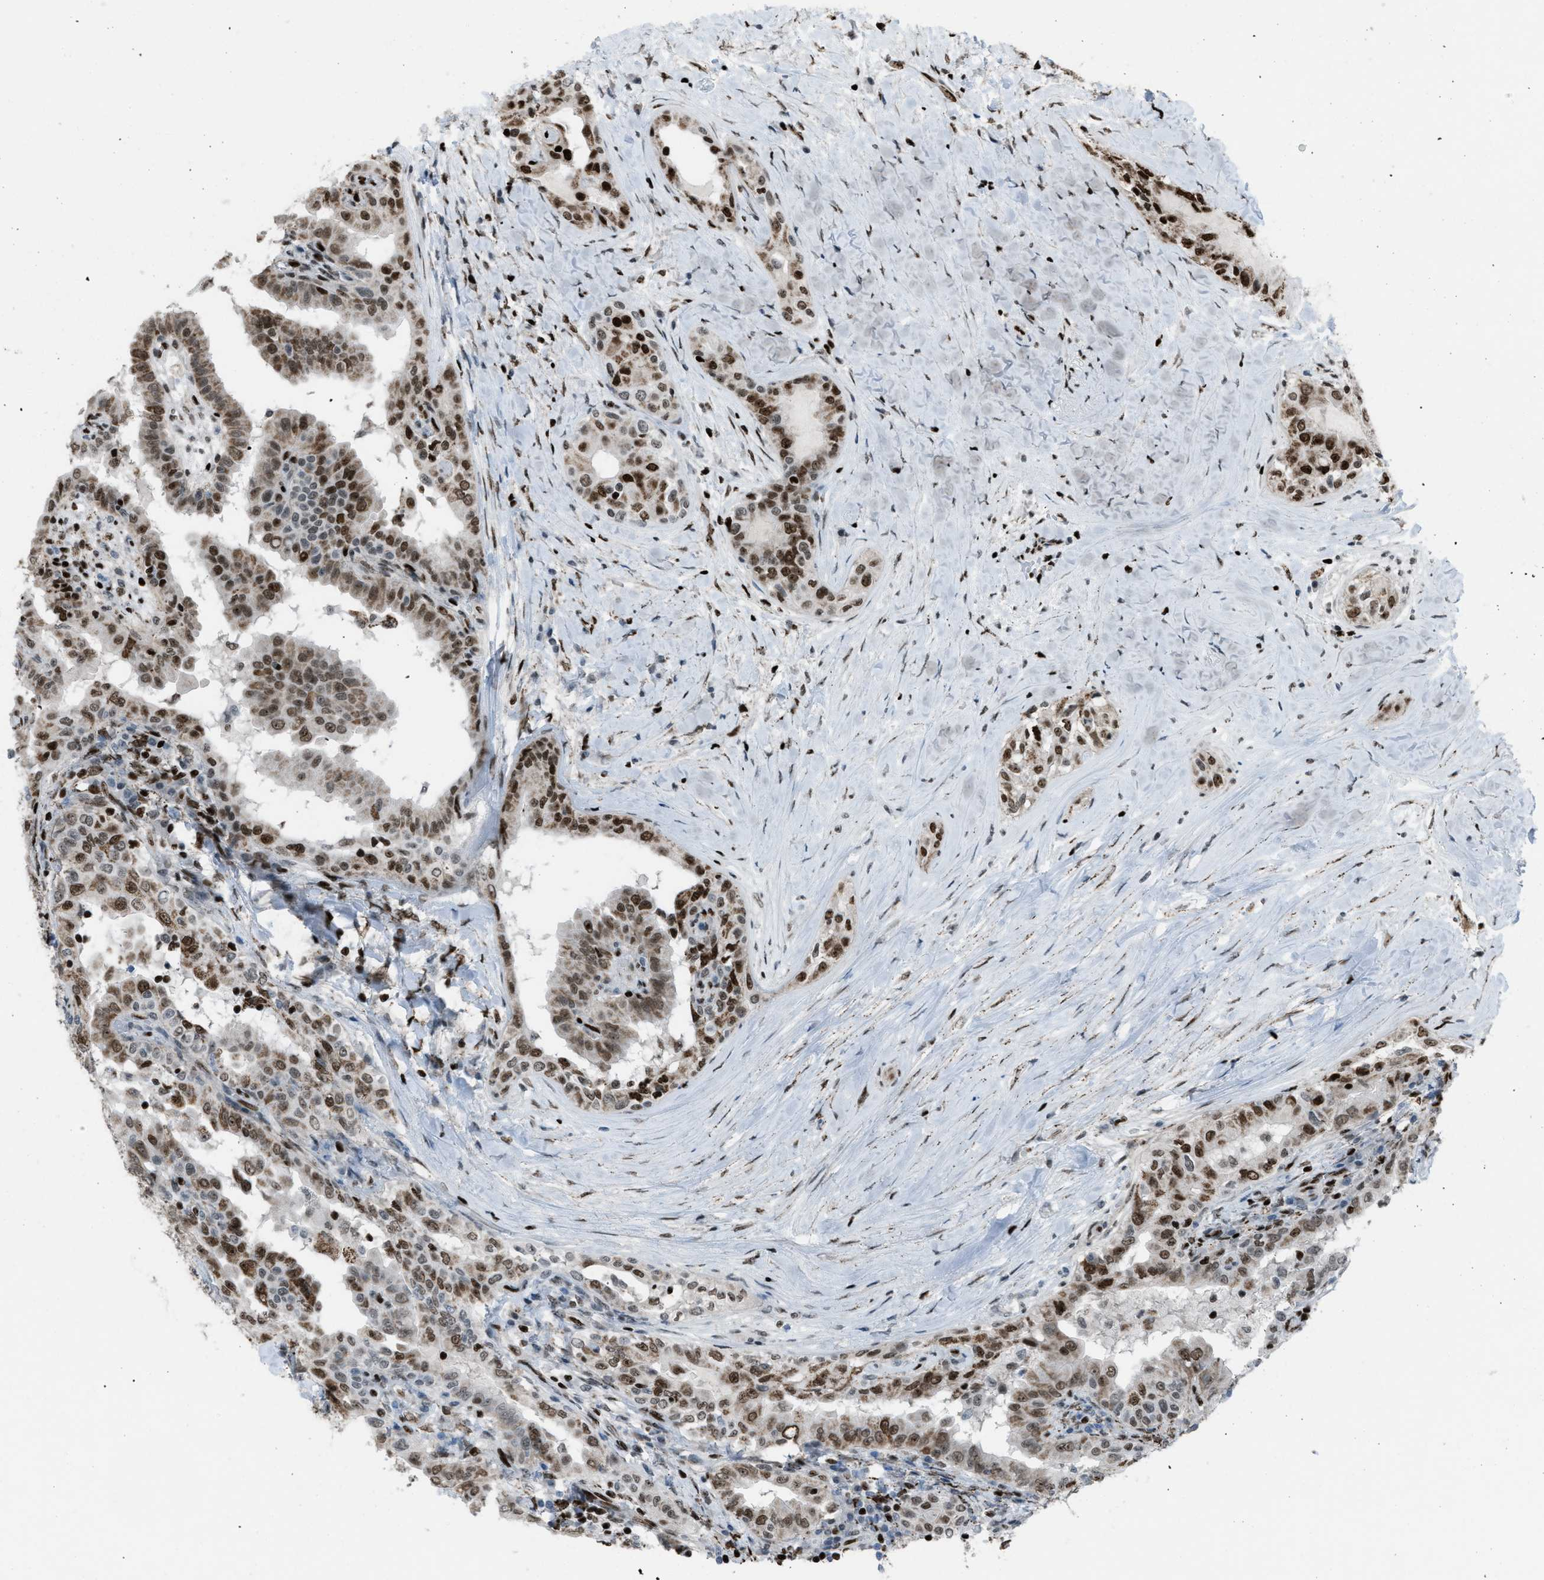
{"staining": {"intensity": "strong", "quantity": ">75%", "location": "cytoplasmic/membranous,nuclear"}, "tissue": "thyroid cancer", "cell_type": "Tumor cells", "image_type": "cancer", "snomed": [{"axis": "morphology", "description": "Papillary adenocarcinoma, NOS"}, {"axis": "topography", "description": "Thyroid gland"}], "caption": "There is high levels of strong cytoplasmic/membranous and nuclear positivity in tumor cells of papillary adenocarcinoma (thyroid), as demonstrated by immunohistochemical staining (brown color).", "gene": "SLFN5", "patient": {"sex": "male", "age": 33}}